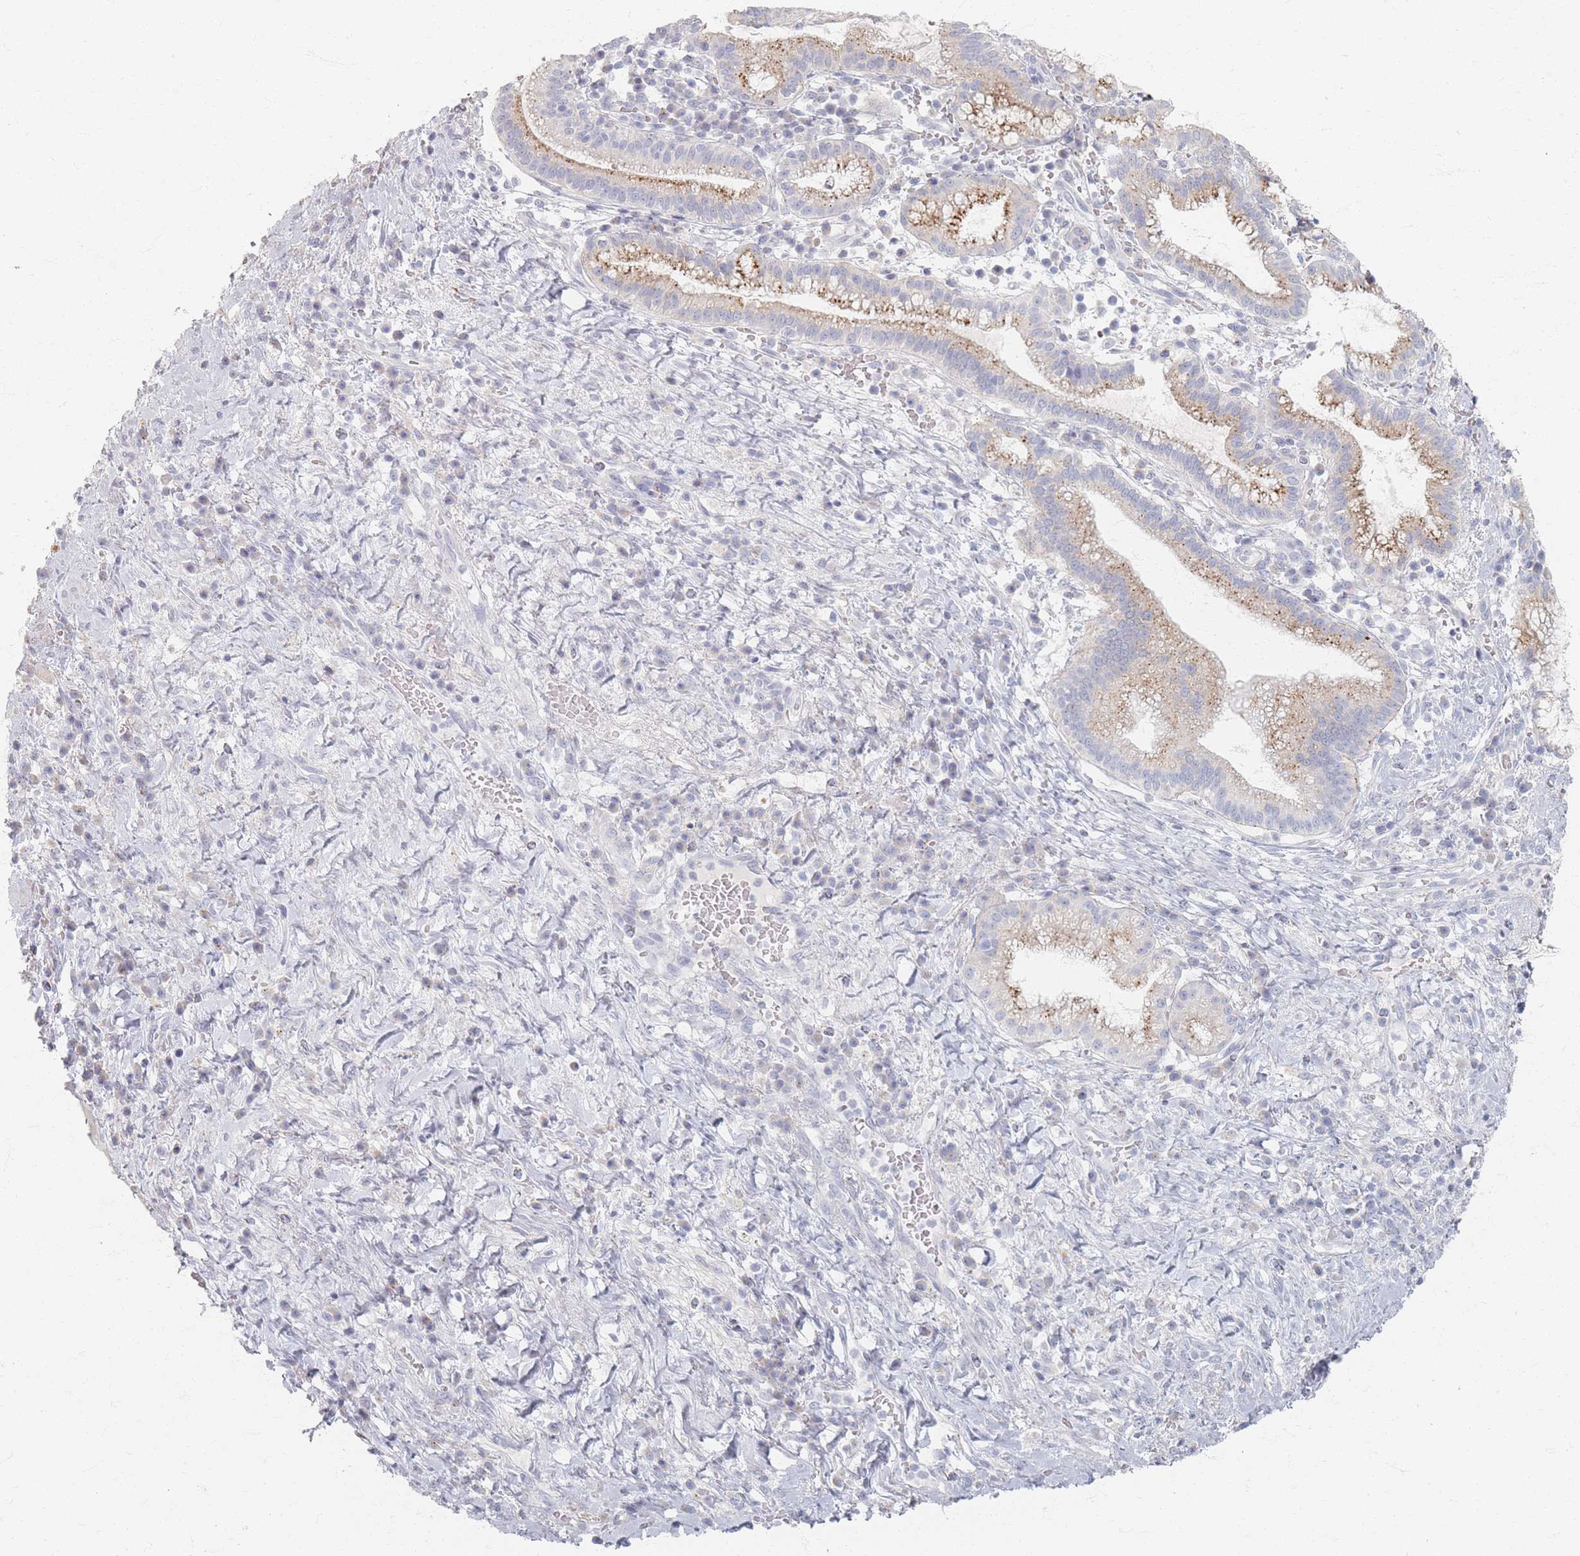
{"staining": {"intensity": "moderate", "quantity": ">75%", "location": "cytoplasmic/membranous"}, "tissue": "pancreatic cancer", "cell_type": "Tumor cells", "image_type": "cancer", "snomed": [{"axis": "morphology", "description": "Adenocarcinoma, NOS"}, {"axis": "topography", "description": "Pancreas"}], "caption": "This is an image of immunohistochemistry (IHC) staining of pancreatic cancer, which shows moderate positivity in the cytoplasmic/membranous of tumor cells.", "gene": "SLC2A11", "patient": {"sex": "male", "age": 72}}